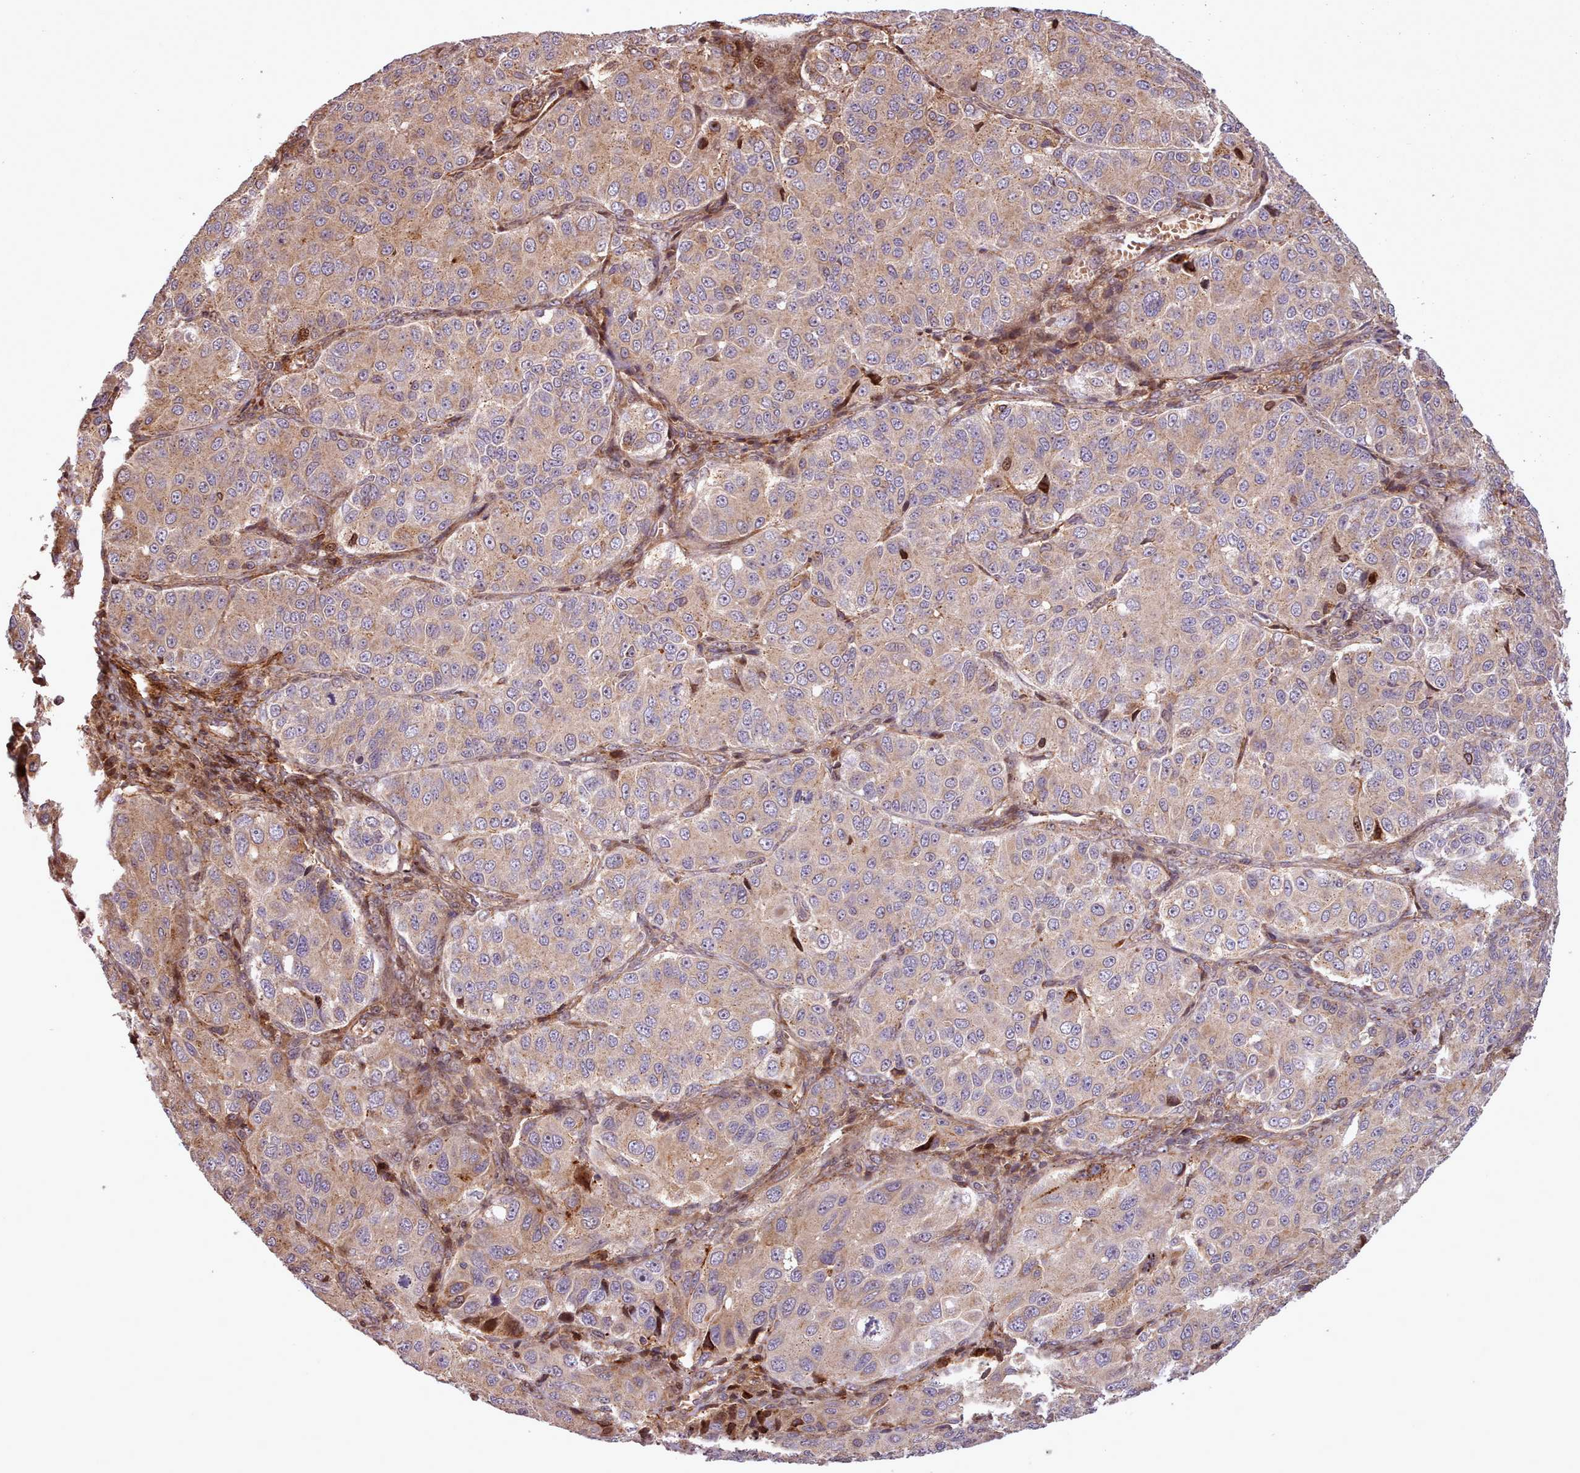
{"staining": {"intensity": "weak", "quantity": ">75%", "location": "cytoplasmic/membranous"}, "tissue": "ovarian cancer", "cell_type": "Tumor cells", "image_type": "cancer", "snomed": [{"axis": "morphology", "description": "Carcinoma, endometroid"}, {"axis": "topography", "description": "Ovary"}], "caption": "The immunohistochemical stain highlights weak cytoplasmic/membranous expression in tumor cells of endometroid carcinoma (ovarian) tissue.", "gene": "NLRP7", "patient": {"sex": "female", "age": 51}}